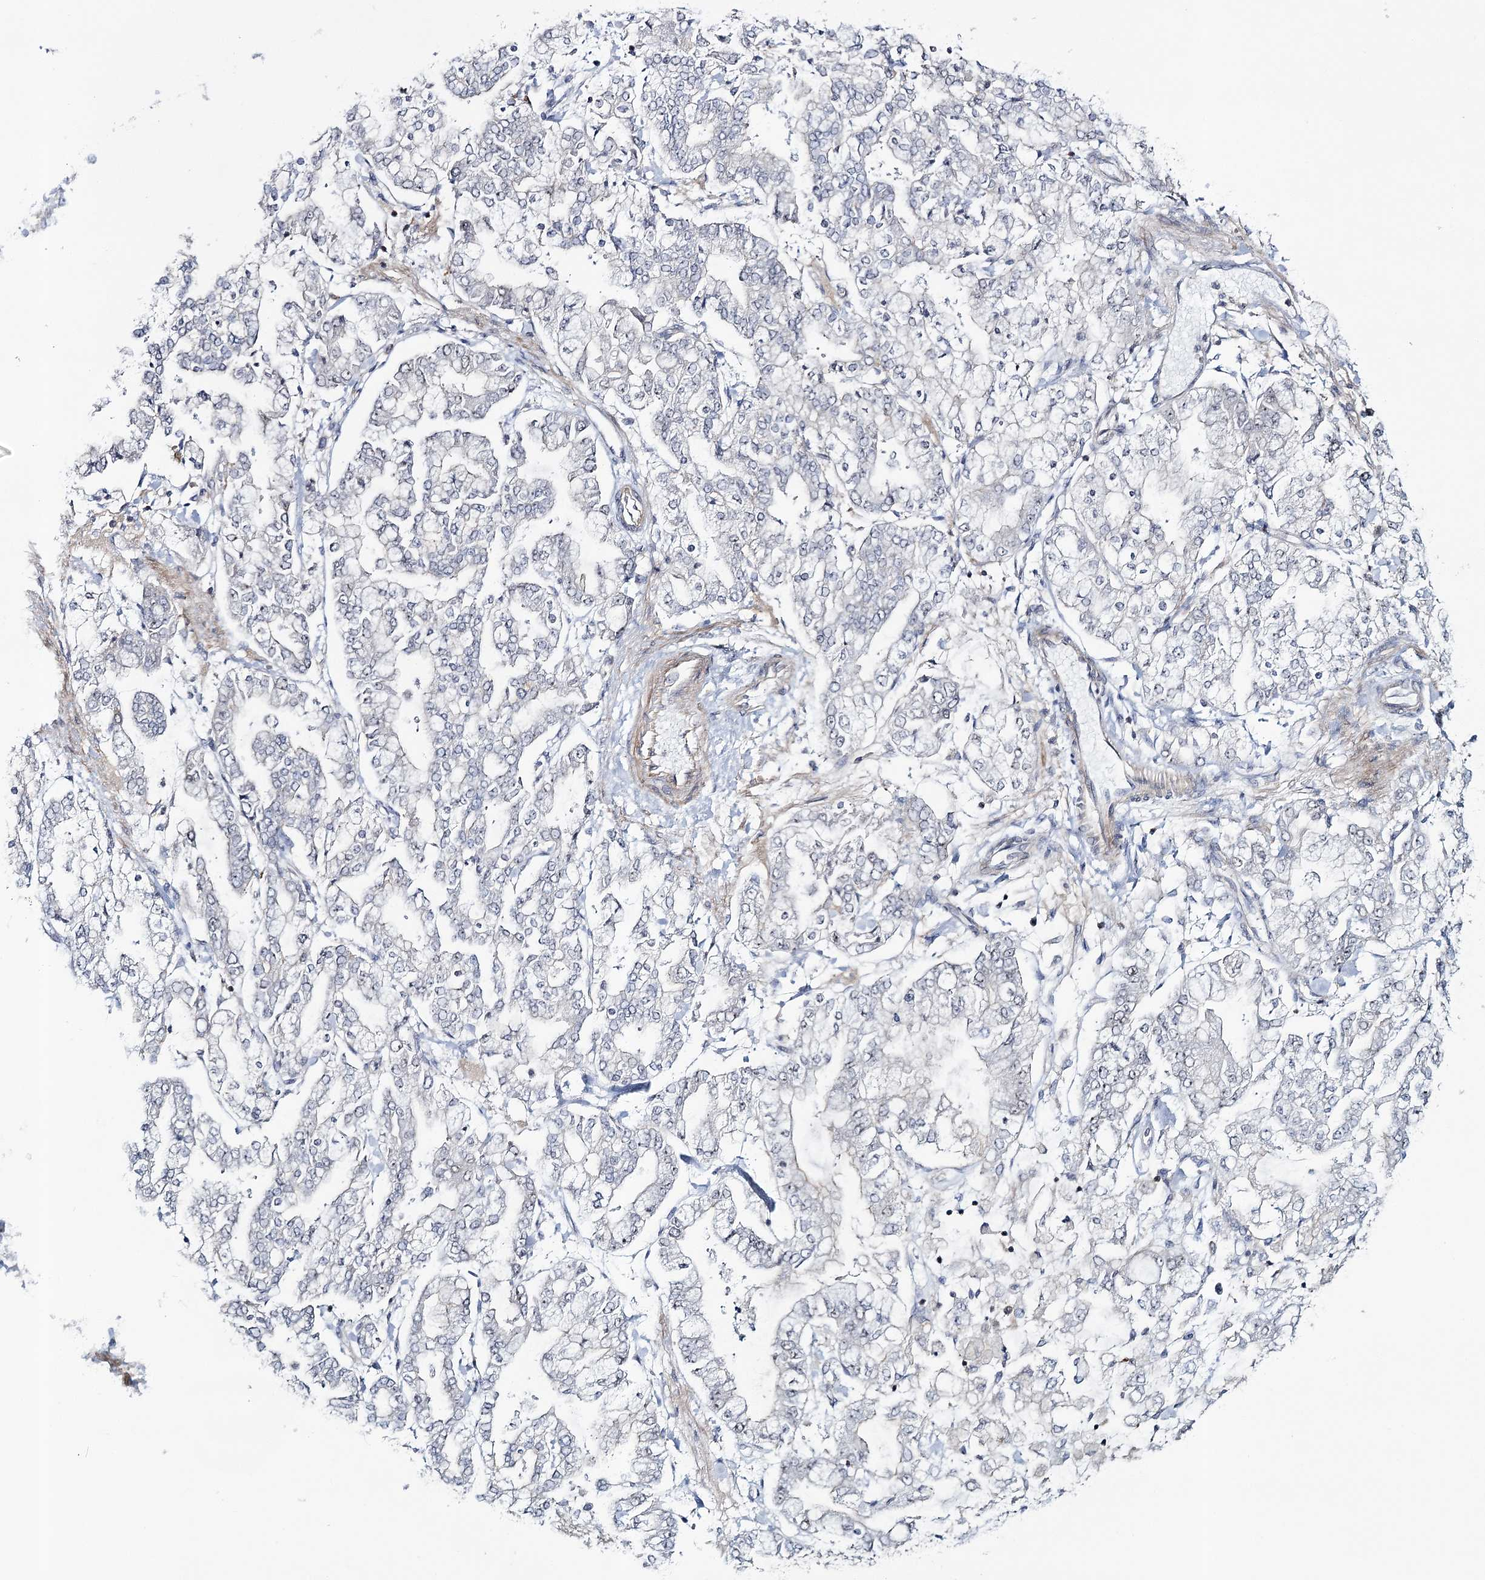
{"staining": {"intensity": "negative", "quantity": "none", "location": "none"}, "tissue": "stomach cancer", "cell_type": "Tumor cells", "image_type": "cancer", "snomed": [{"axis": "morphology", "description": "Normal tissue, NOS"}, {"axis": "morphology", "description": "Adenocarcinoma, NOS"}, {"axis": "topography", "description": "Stomach, upper"}, {"axis": "topography", "description": "Stomach"}], "caption": "Stomach adenocarcinoma was stained to show a protein in brown. There is no significant expression in tumor cells.", "gene": "ZC3H8", "patient": {"sex": "male", "age": 76}}